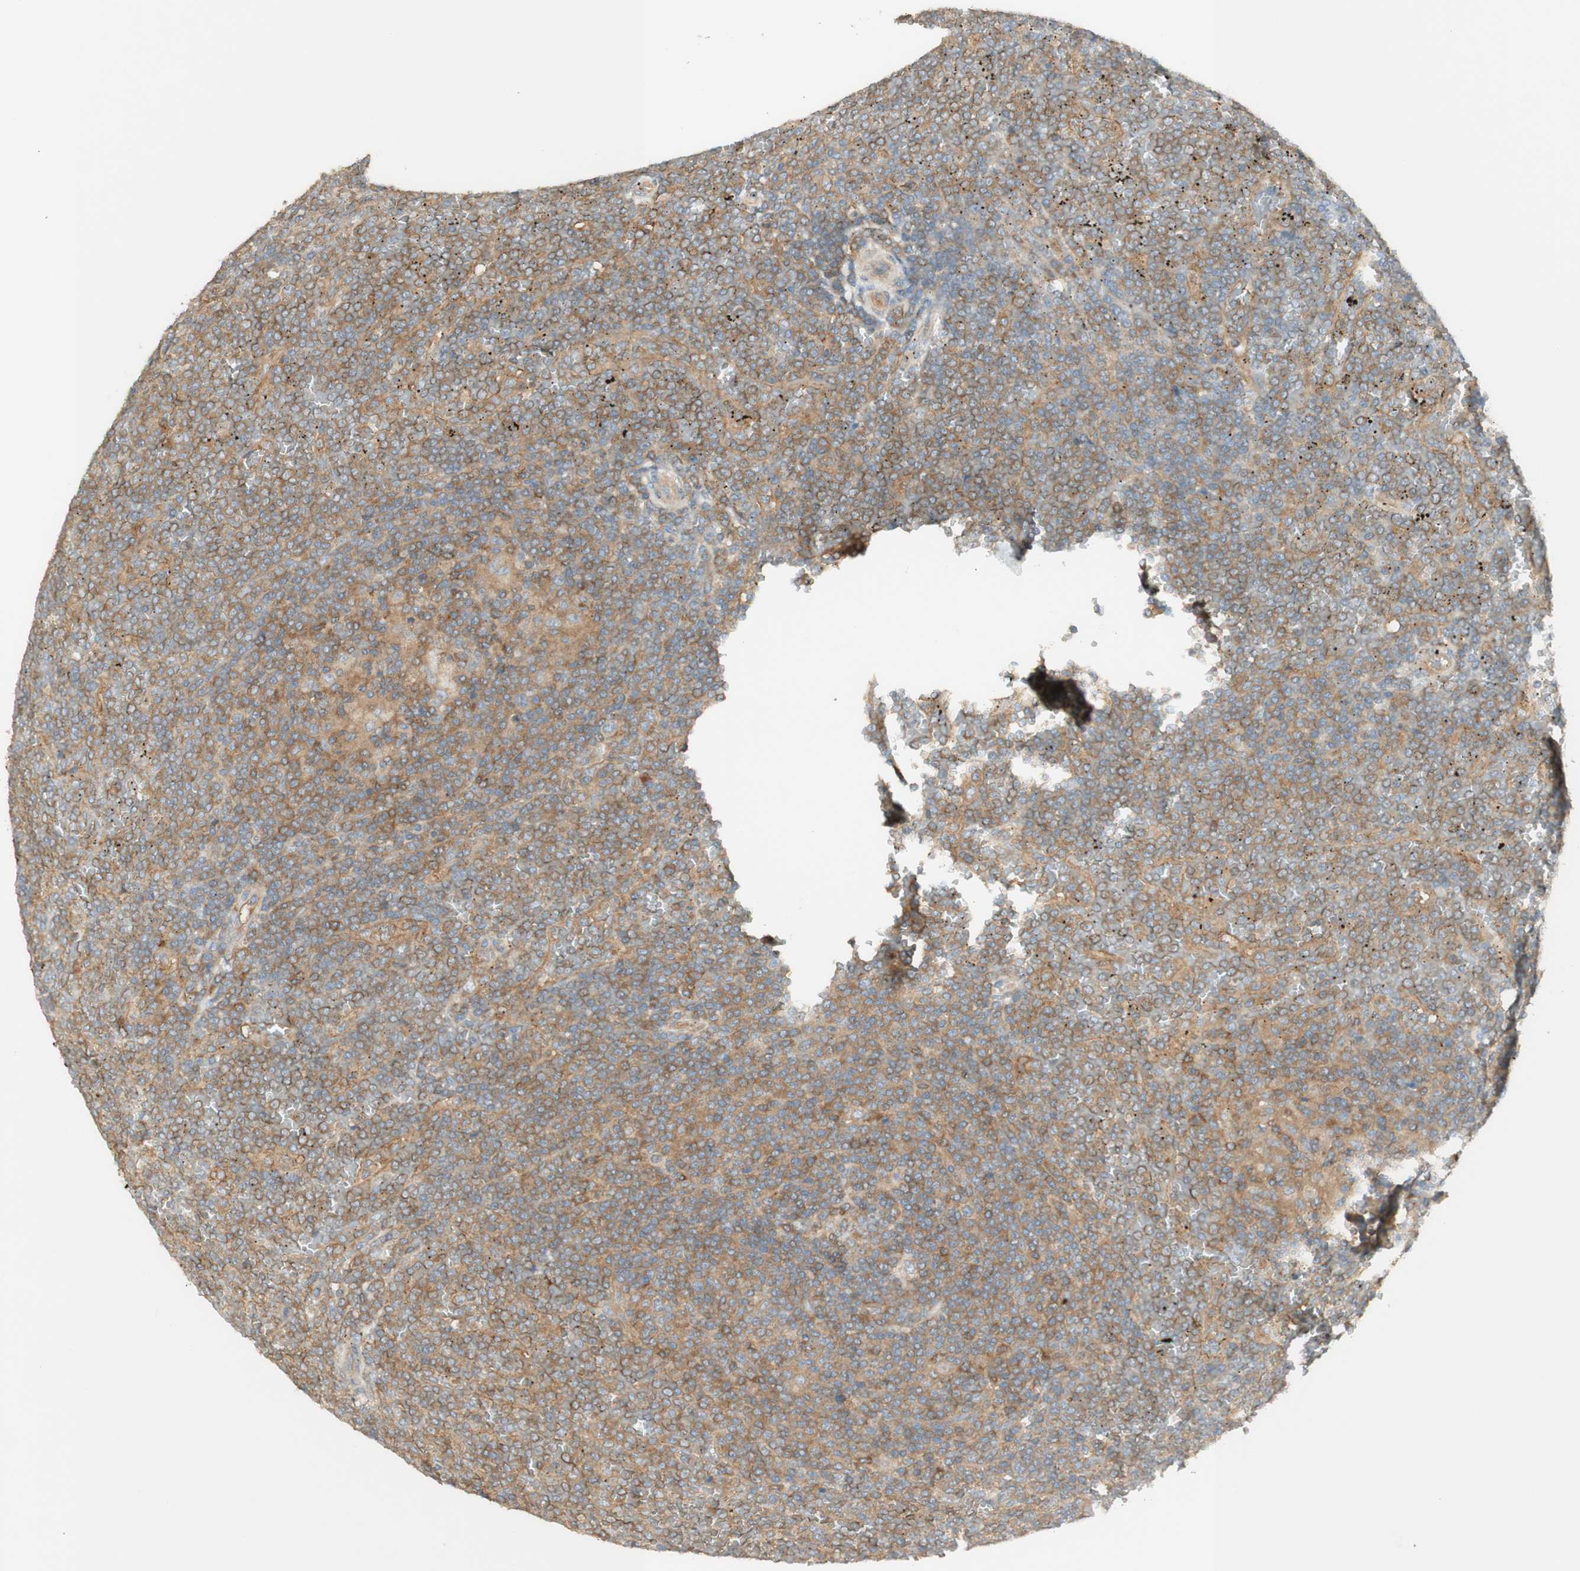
{"staining": {"intensity": "moderate", "quantity": ">75%", "location": "cytoplasmic/membranous"}, "tissue": "lymphoma", "cell_type": "Tumor cells", "image_type": "cancer", "snomed": [{"axis": "morphology", "description": "Malignant lymphoma, non-Hodgkin's type, Low grade"}, {"axis": "topography", "description": "Spleen"}], "caption": "Immunohistochemistry (IHC) photomicrograph of low-grade malignant lymphoma, non-Hodgkin's type stained for a protein (brown), which shows medium levels of moderate cytoplasmic/membranous positivity in approximately >75% of tumor cells.", "gene": "IKBKG", "patient": {"sex": "female", "age": 19}}